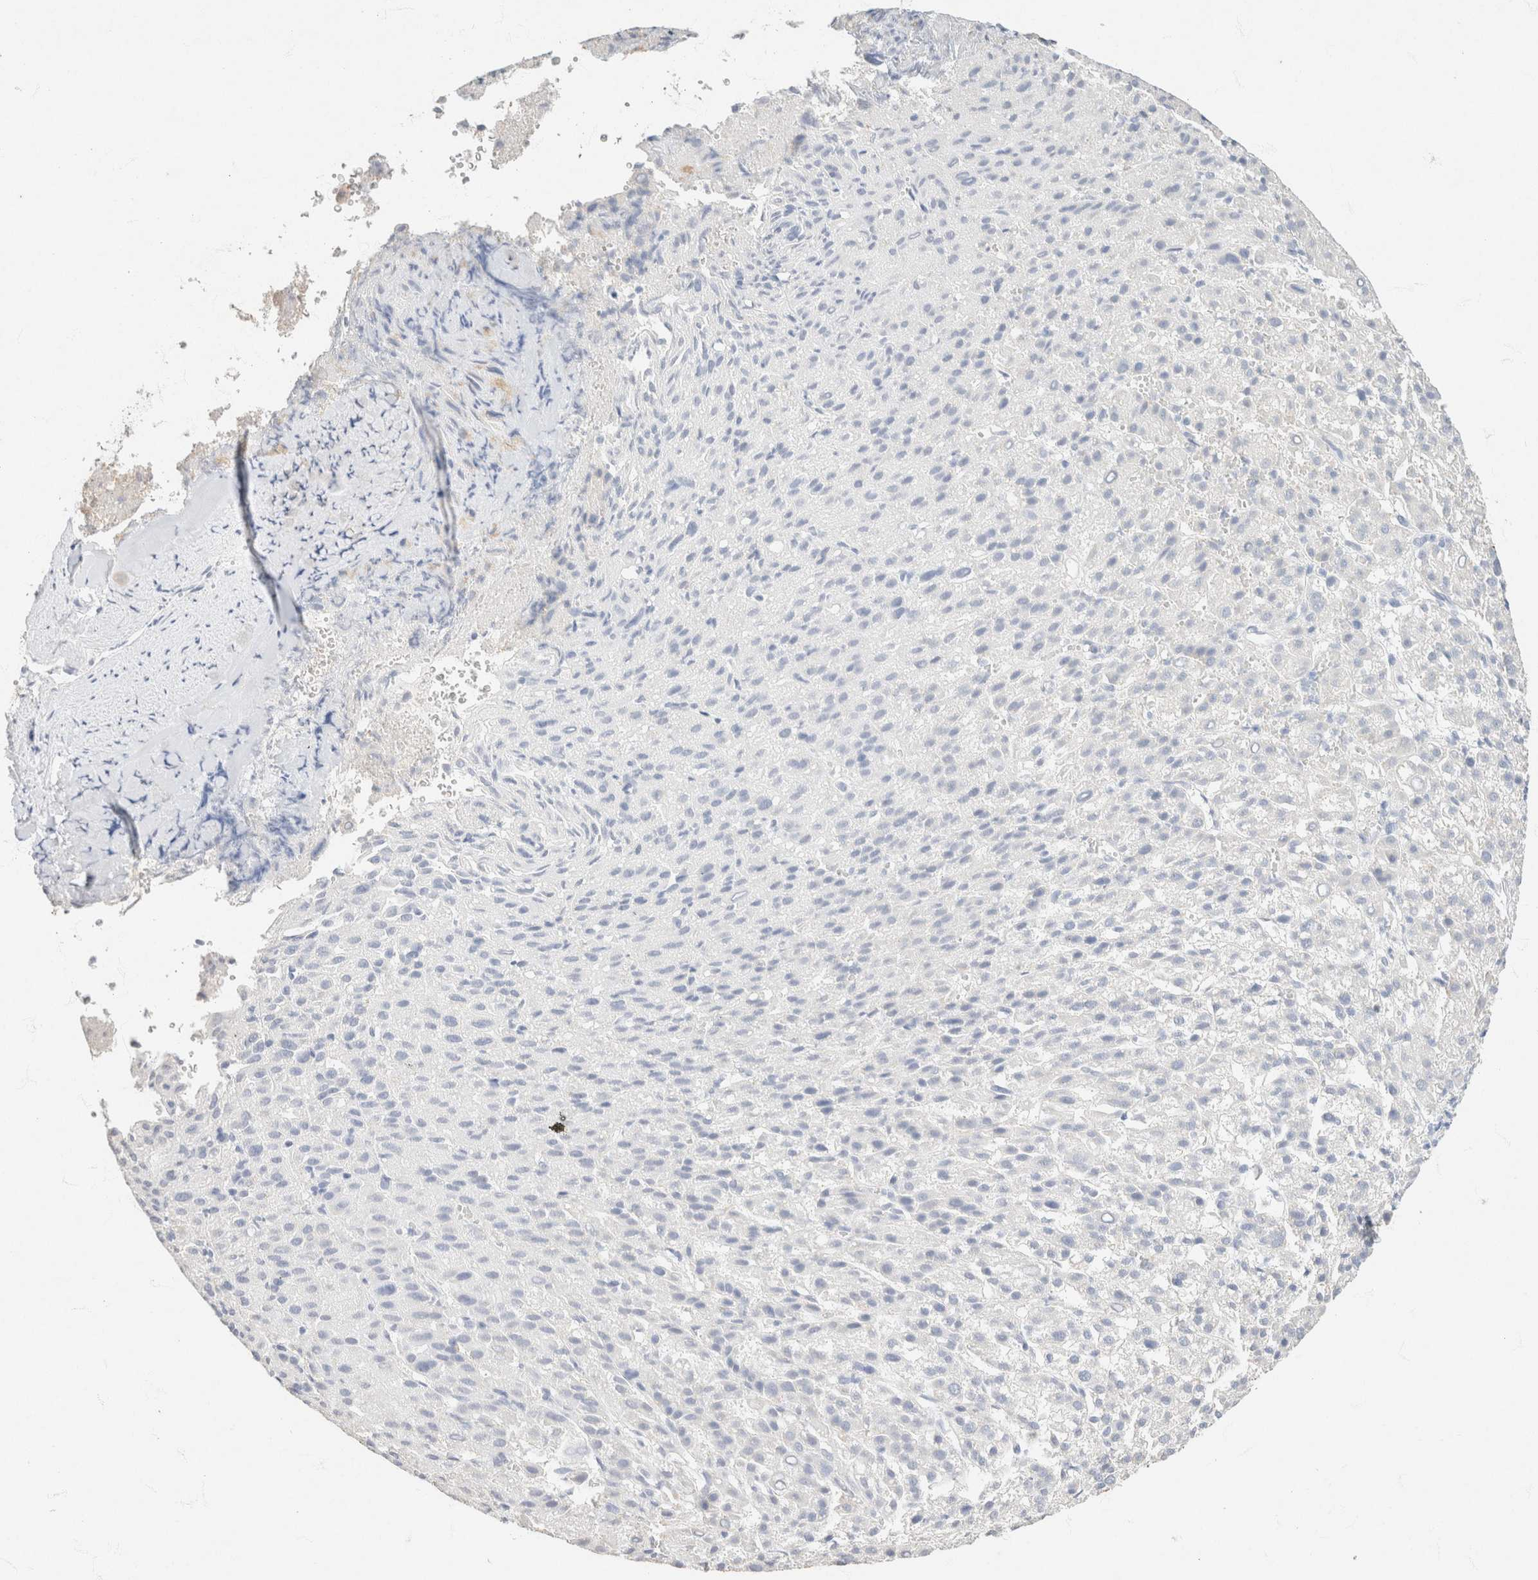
{"staining": {"intensity": "negative", "quantity": "none", "location": "none"}, "tissue": "liver cancer", "cell_type": "Tumor cells", "image_type": "cancer", "snomed": [{"axis": "morphology", "description": "Carcinoma, Hepatocellular, NOS"}, {"axis": "topography", "description": "Liver"}], "caption": "A micrograph of human liver hepatocellular carcinoma is negative for staining in tumor cells.", "gene": "CA12", "patient": {"sex": "female", "age": 58}}